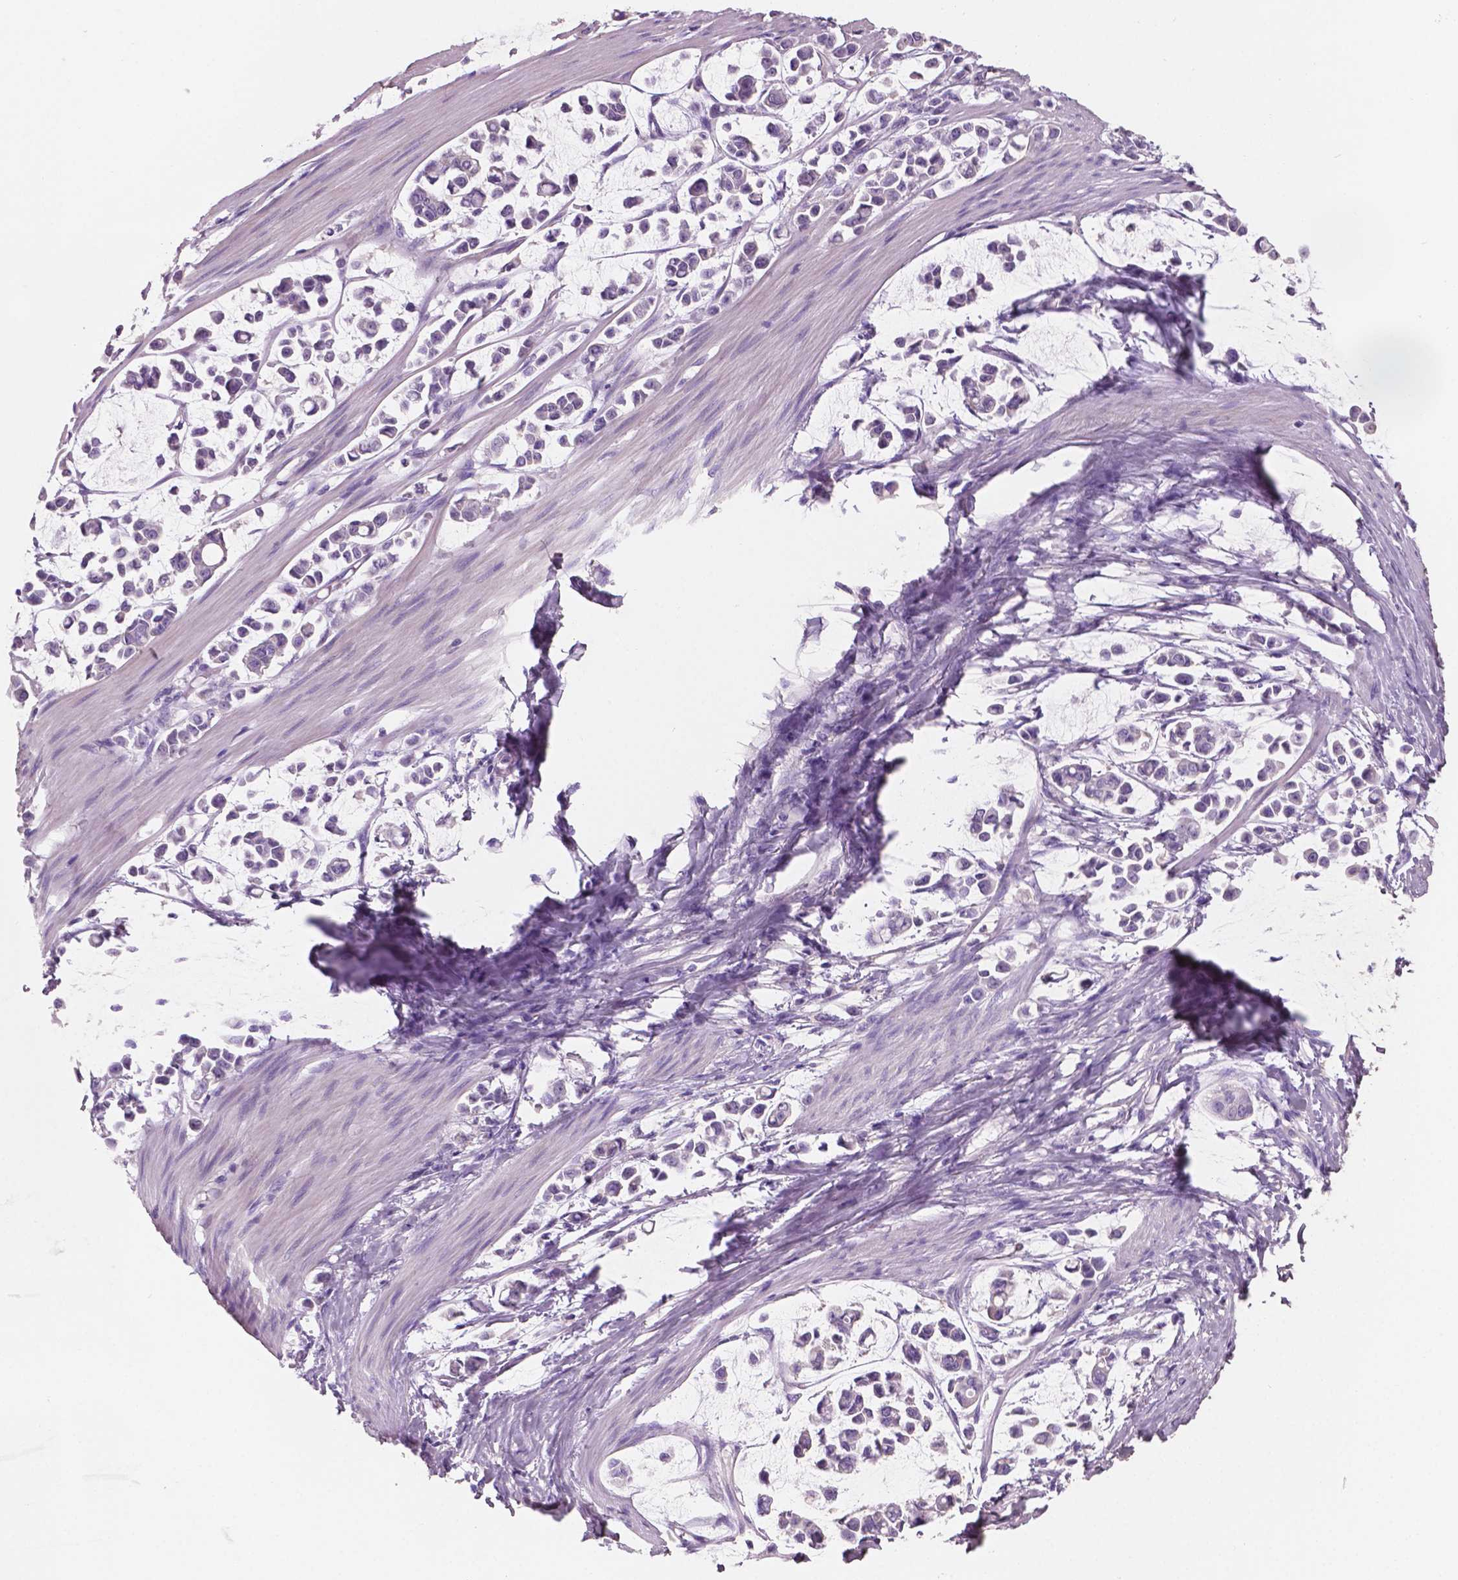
{"staining": {"intensity": "negative", "quantity": "none", "location": "none"}, "tissue": "stomach cancer", "cell_type": "Tumor cells", "image_type": "cancer", "snomed": [{"axis": "morphology", "description": "Adenocarcinoma, NOS"}, {"axis": "topography", "description": "Stomach"}], "caption": "Protein analysis of stomach adenocarcinoma exhibits no significant positivity in tumor cells.", "gene": "SBSN", "patient": {"sex": "male", "age": 82}}